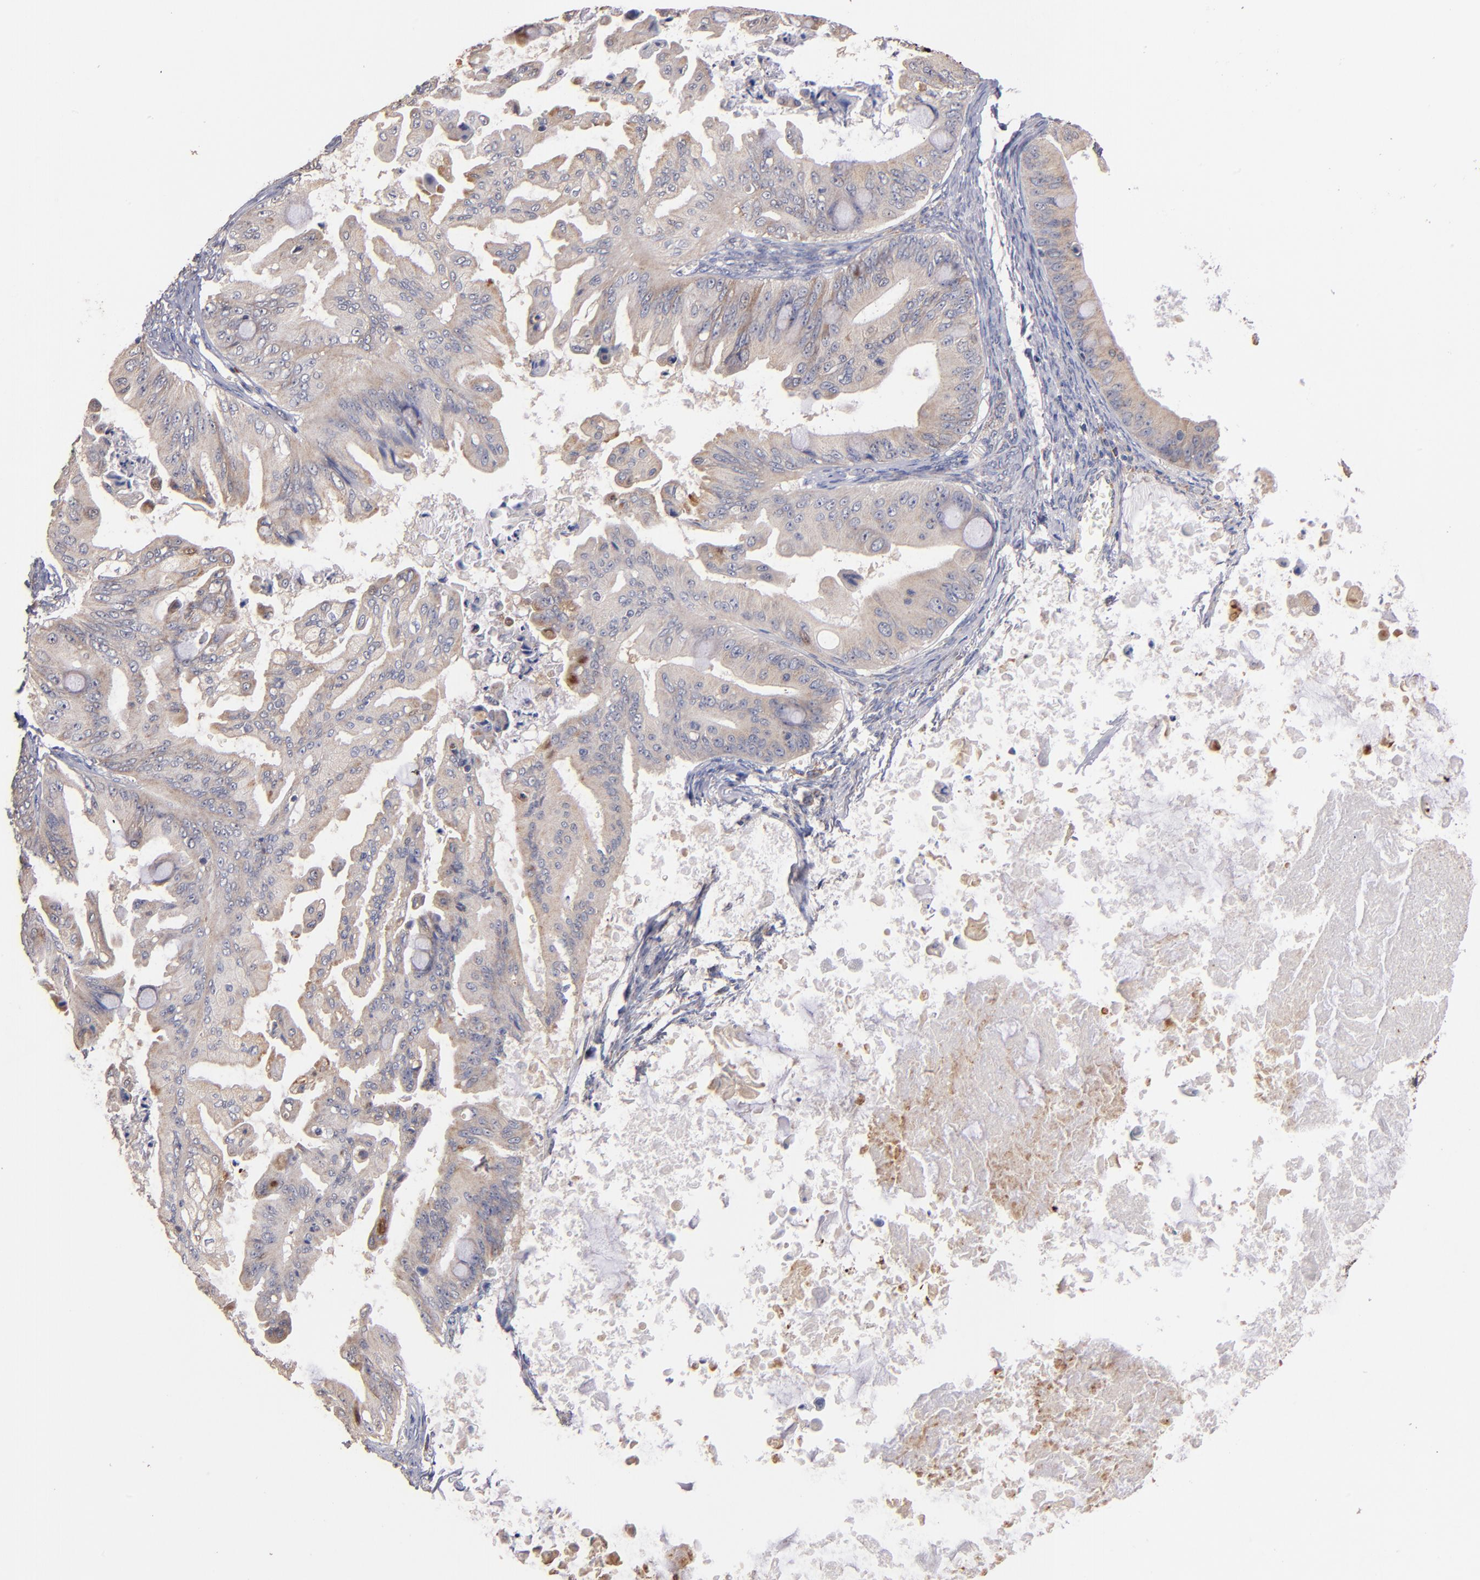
{"staining": {"intensity": "weak", "quantity": ">75%", "location": "cytoplasmic/membranous"}, "tissue": "ovarian cancer", "cell_type": "Tumor cells", "image_type": "cancer", "snomed": [{"axis": "morphology", "description": "Cystadenocarcinoma, mucinous, NOS"}, {"axis": "topography", "description": "Ovary"}], "caption": "This is a photomicrograph of immunohistochemistry staining of ovarian cancer, which shows weak staining in the cytoplasmic/membranous of tumor cells.", "gene": "DIABLO", "patient": {"sex": "female", "age": 37}}